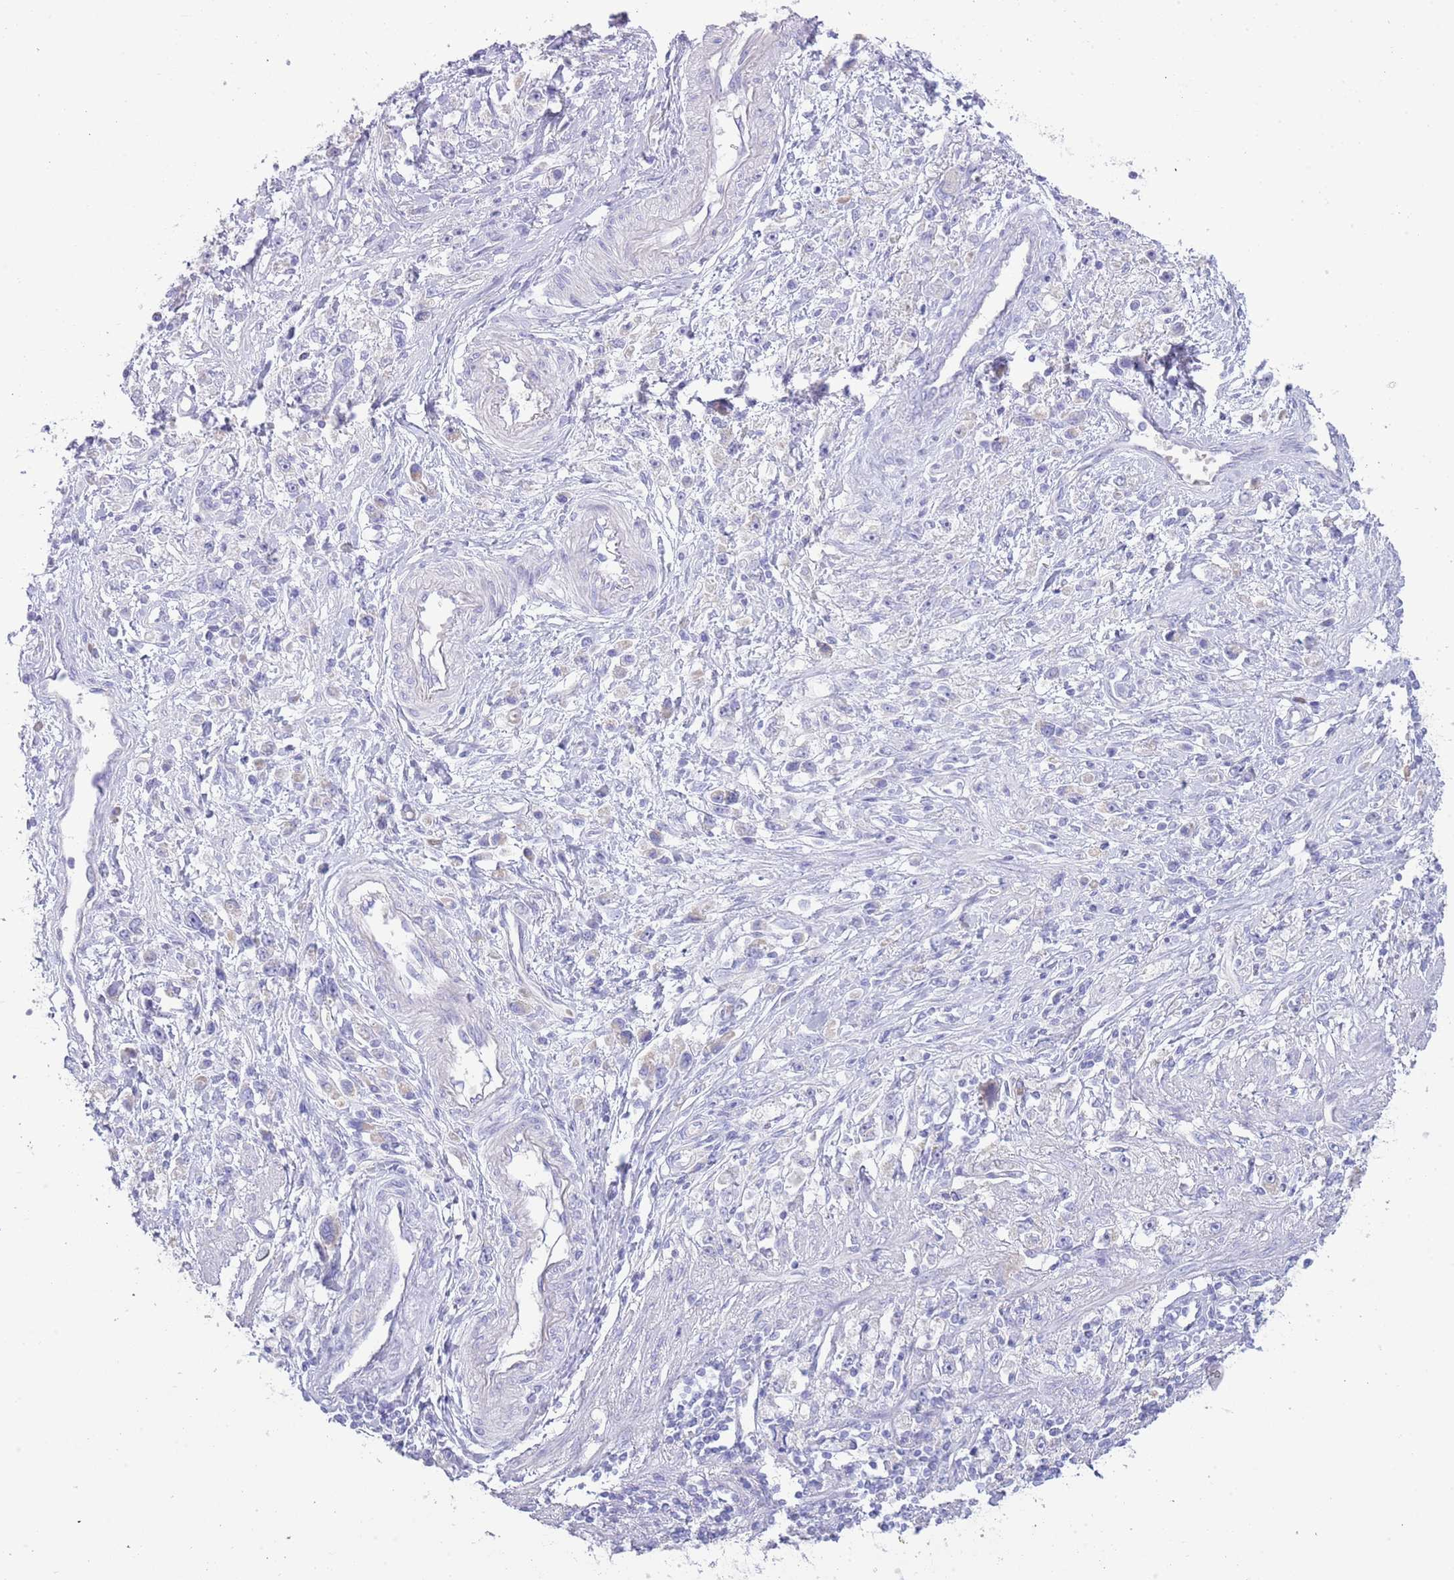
{"staining": {"intensity": "negative", "quantity": "none", "location": "none"}, "tissue": "stomach cancer", "cell_type": "Tumor cells", "image_type": "cancer", "snomed": [{"axis": "morphology", "description": "Adenocarcinoma, NOS"}, {"axis": "topography", "description": "Stomach"}], "caption": "Immunohistochemical staining of human stomach cancer (adenocarcinoma) demonstrates no significant expression in tumor cells.", "gene": "ACR", "patient": {"sex": "female", "age": 59}}